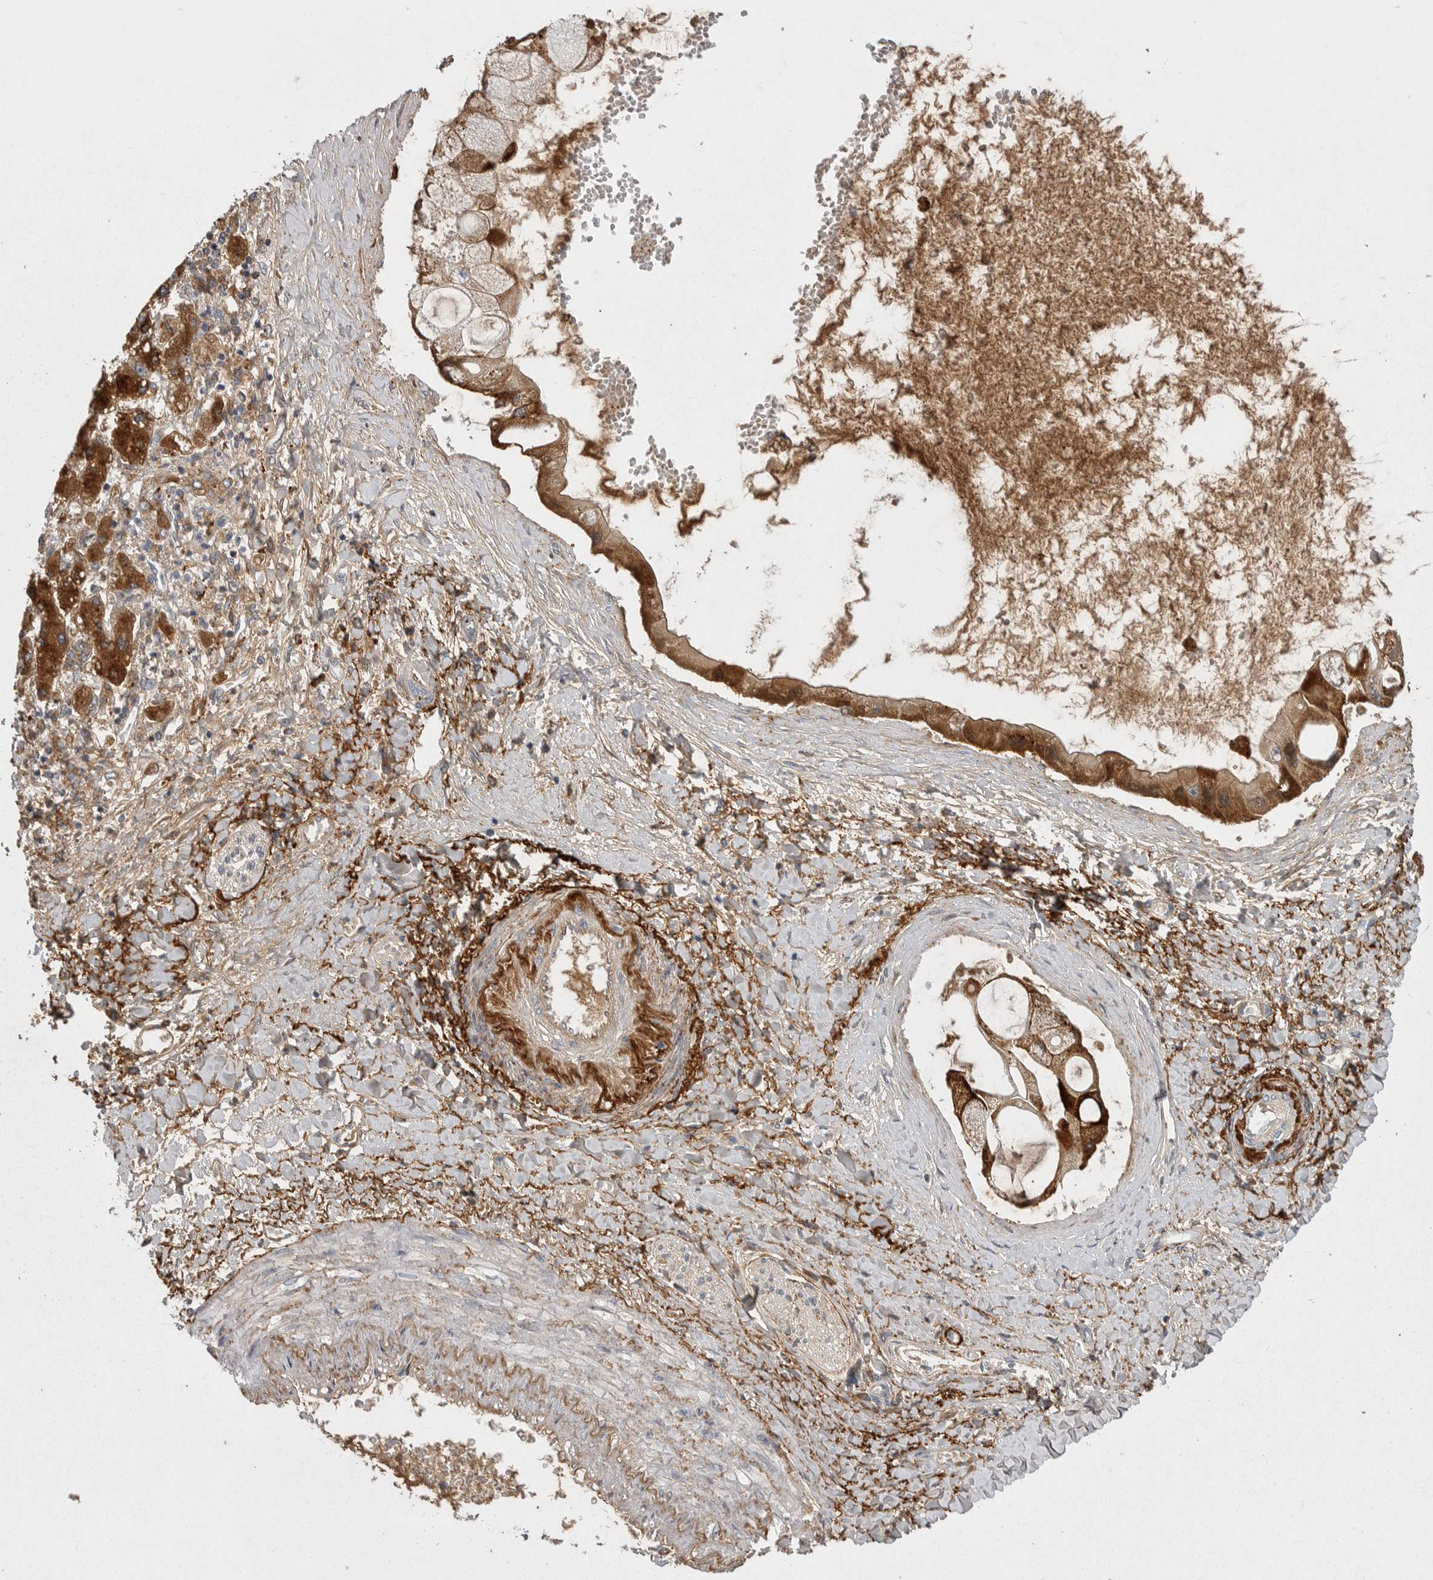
{"staining": {"intensity": "strong", "quantity": ">75%", "location": "cytoplasmic/membranous"}, "tissue": "liver cancer", "cell_type": "Tumor cells", "image_type": "cancer", "snomed": [{"axis": "morphology", "description": "Cholangiocarcinoma"}, {"axis": "topography", "description": "Liver"}], "caption": "Brown immunohistochemical staining in human liver cholangiocarcinoma displays strong cytoplasmic/membranous positivity in about >75% of tumor cells. The staining is performed using DAB (3,3'-diaminobenzidine) brown chromogen to label protein expression. The nuclei are counter-stained blue using hematoxylin.", "gene": "CRP", "patient": {"sex": "male", "age": 50}}